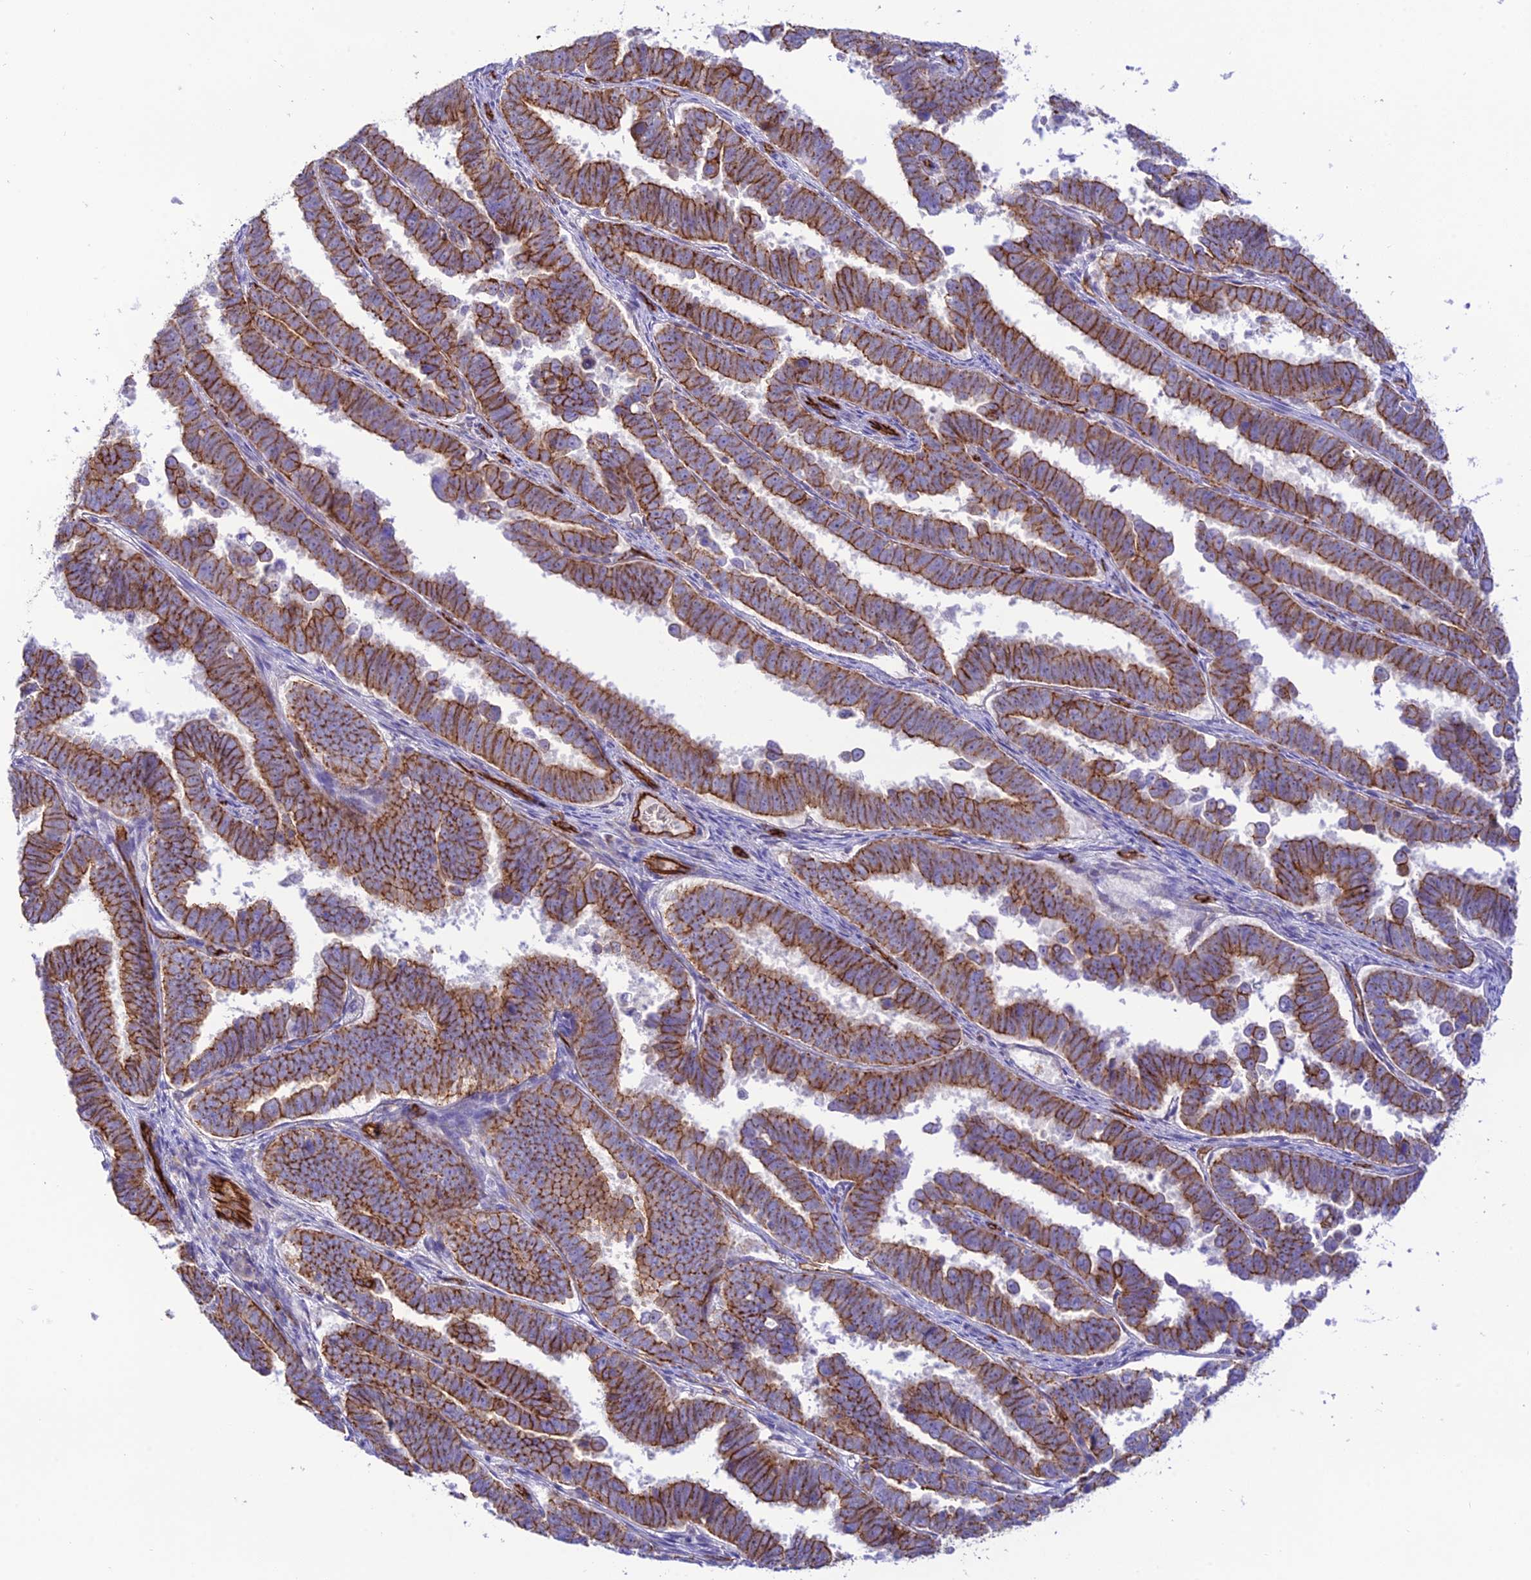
{"staining": {"intensity": "strong", "quantity": ">75%", "location": "cytoplasmic/membranous"}, "tissue": "endometrial cancer", "cell_type": "Tumor cells", "image_type": "cancer", "snomed": [{"axis": "morphology", "description": "Adenocarcinoma, NOS"}, {"axis": "topography", "description": "Endometrium"}], "caption": "Tumor cells reveal high levels of strong cytoplasmic/membranous staining in approximately >75% of cells in endometrial adenocarcinoma.", "gene": "YPEL5", "patient": {"sex": "female", "age": 75}}